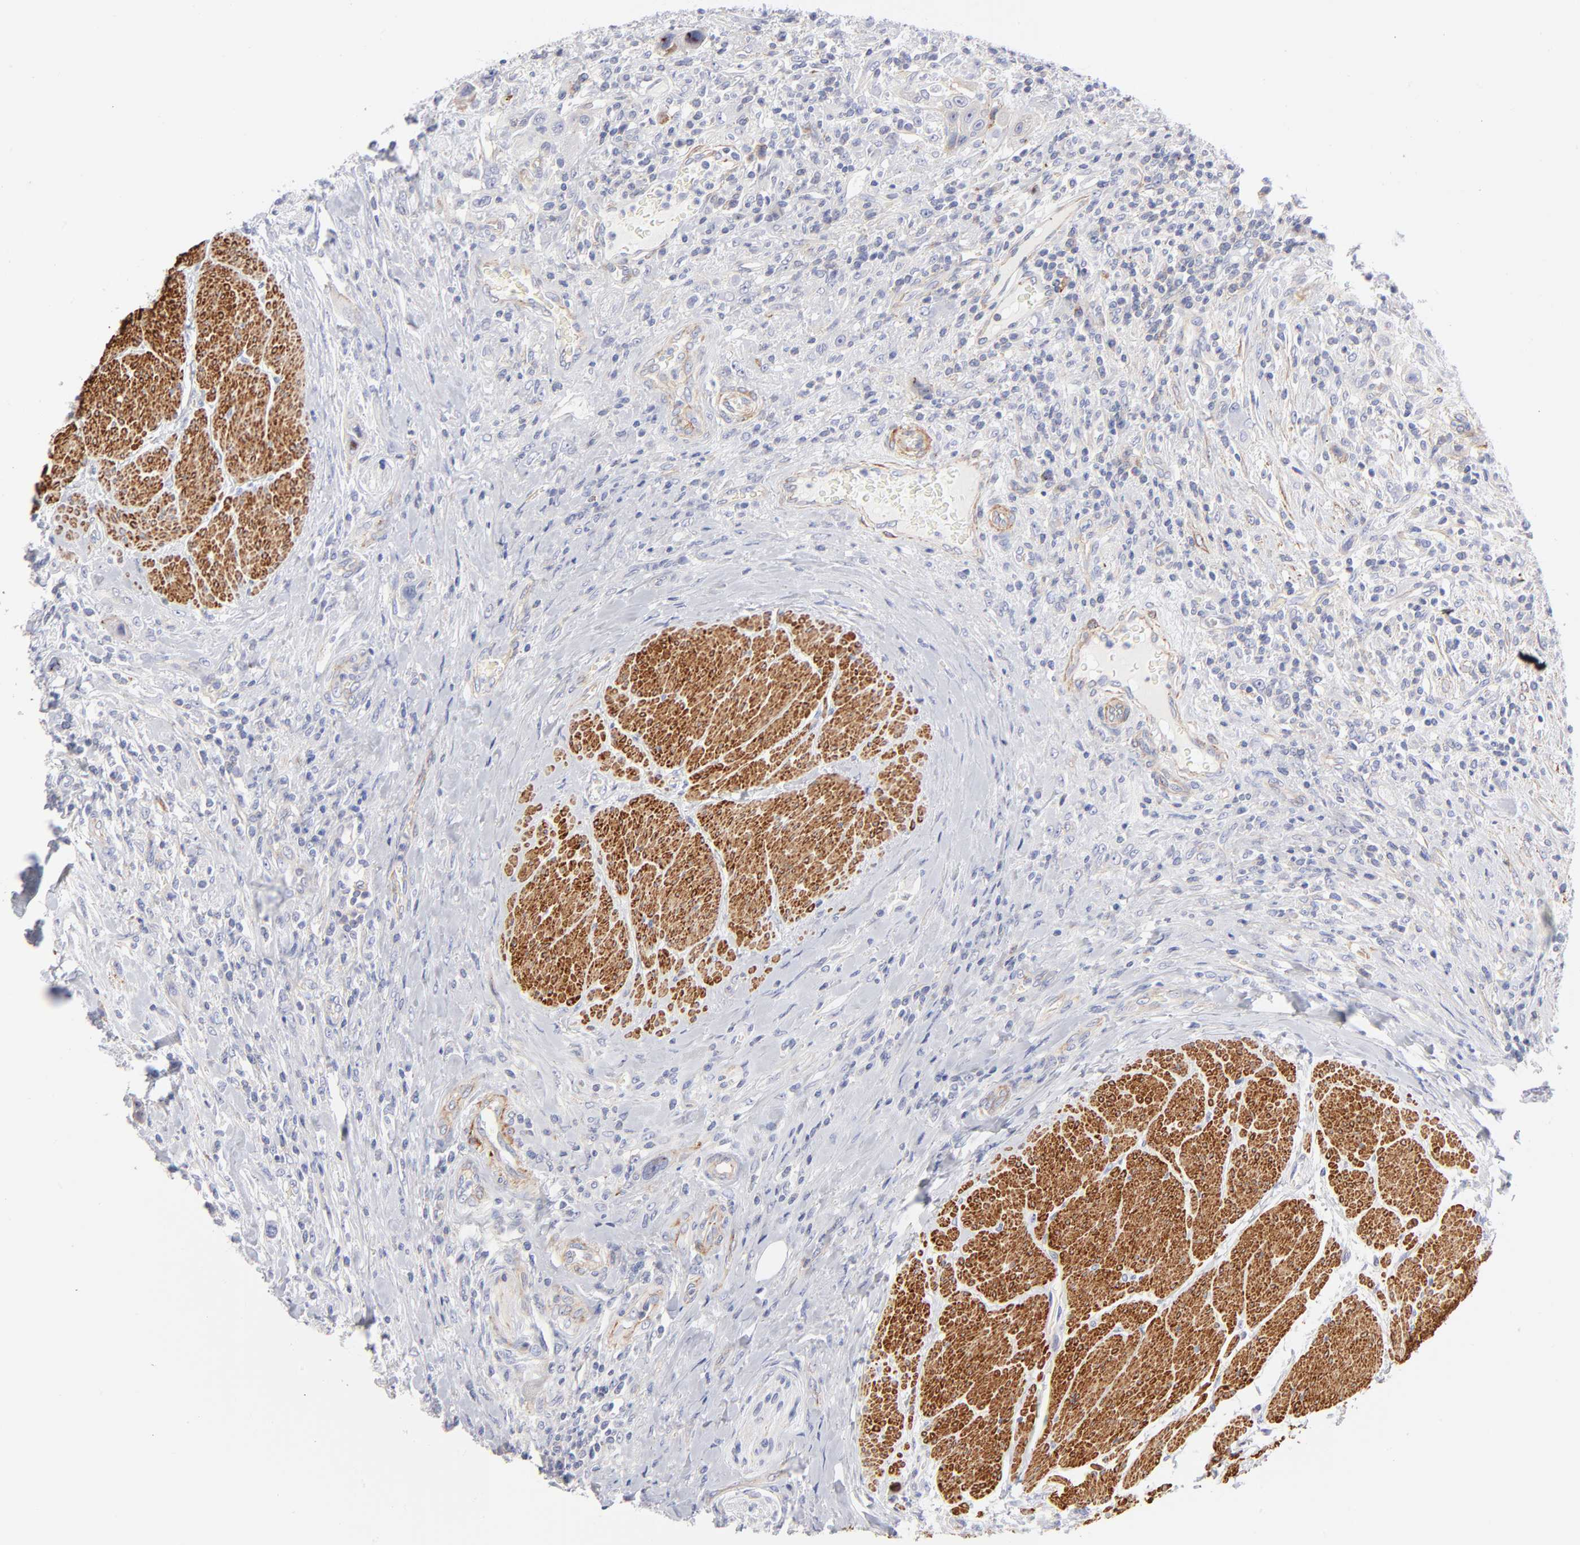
{"staining": {"intensity": "negative", "quantity": "none", "location": "none"}, "tissue": "urothelial cancer", "cell_type": "Tumor cells", "image_type": "cancer", "snomed": [{"axis": "morphology", "description": "Urothelial carcinoma, High grade"}, {"axis": "topography", "description": "Urinary bladder"}], "caption": "Immunohistochemistry (IHC) histopathology image of neoplastic tissue: urothelial cancer stained with DAB (3,3'-diaminobenzidine) reveals no significant protein positivity in tumor cells.", "gene": "ACTA2", "patient": {"sex": "male", "age": 50}}